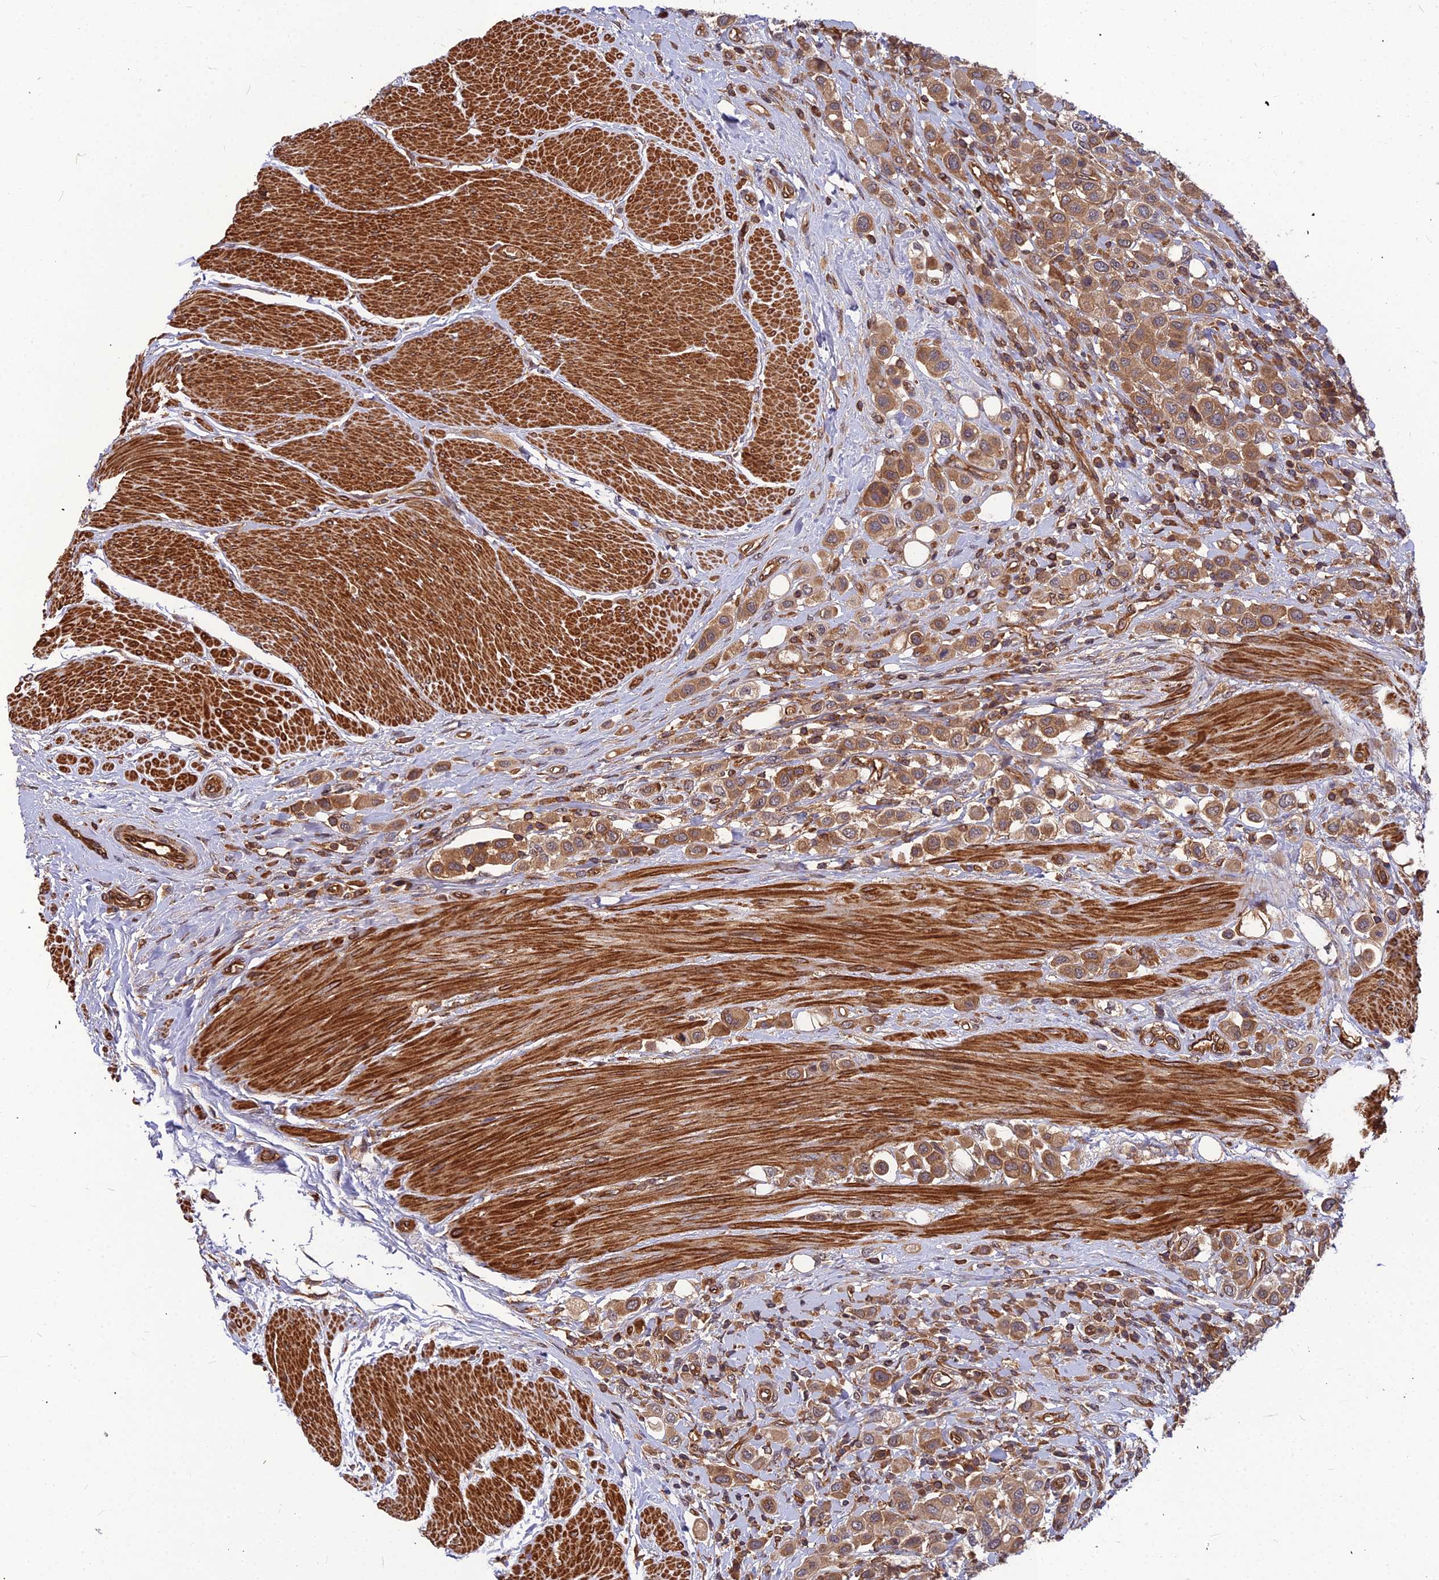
{"staining": {"intensity": "moderate", "quantity": ">75%", "location": "cytoplasmic/membranous"}, "tissue": "urothelial cancer", "cell_type": "Tumor cells", "image_type": "cancer", "snomed": [{"axis": "morphology", "description": "Urothelial carcinoma, High grade"}, {"axis": "topography", "description": "Urinary bladder"}], "caption": "A high-resolution image shows IHC staining of urothelial carcinoma (high-grade), which shows moderate cytoplasmic/membranous expression in about >75% of tumor cells.", "gene": "ZNF467", "patient": {"sex": "male", "age": 50}}